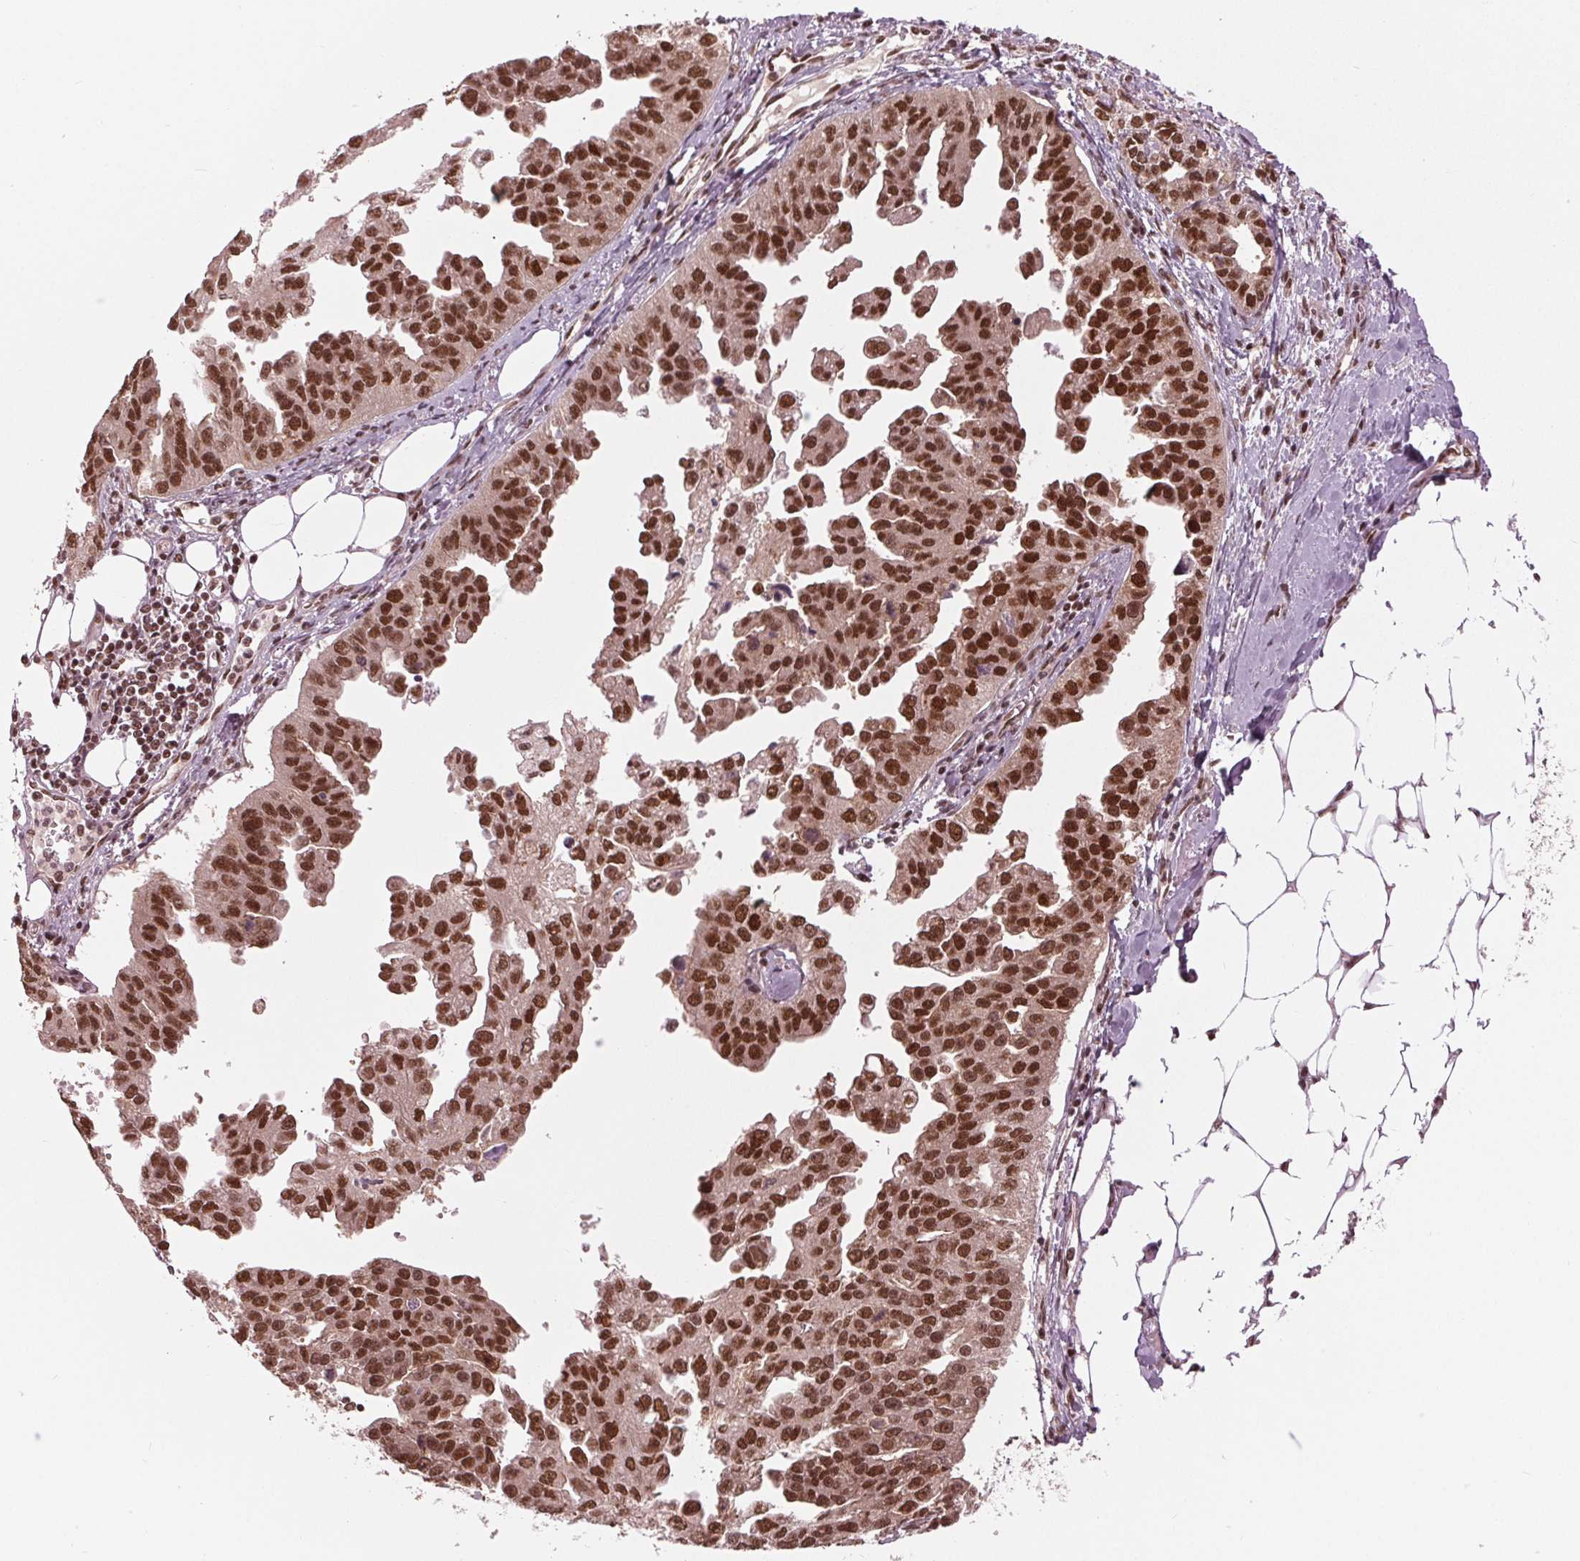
{"staining": {"intensity": "strong", "quantity": ">75%", "location": "nuclear"}, "tissue": "ovarian cancer", "cell_type": "Tumor cells", "image_type": "cancer", "snomed": [{"axis": "morphology", "description": "Cystadenocarcinoma, serous, NOS"}, {"axis": "topography", "description": "Ovary"}], "caption": "Serous cystadenocarcinoma (ovarian) stained with a protein marker displays strong staining in tumor cells.", "gene": "LSM2", "patient": {"sex": "female", "age": 75}}